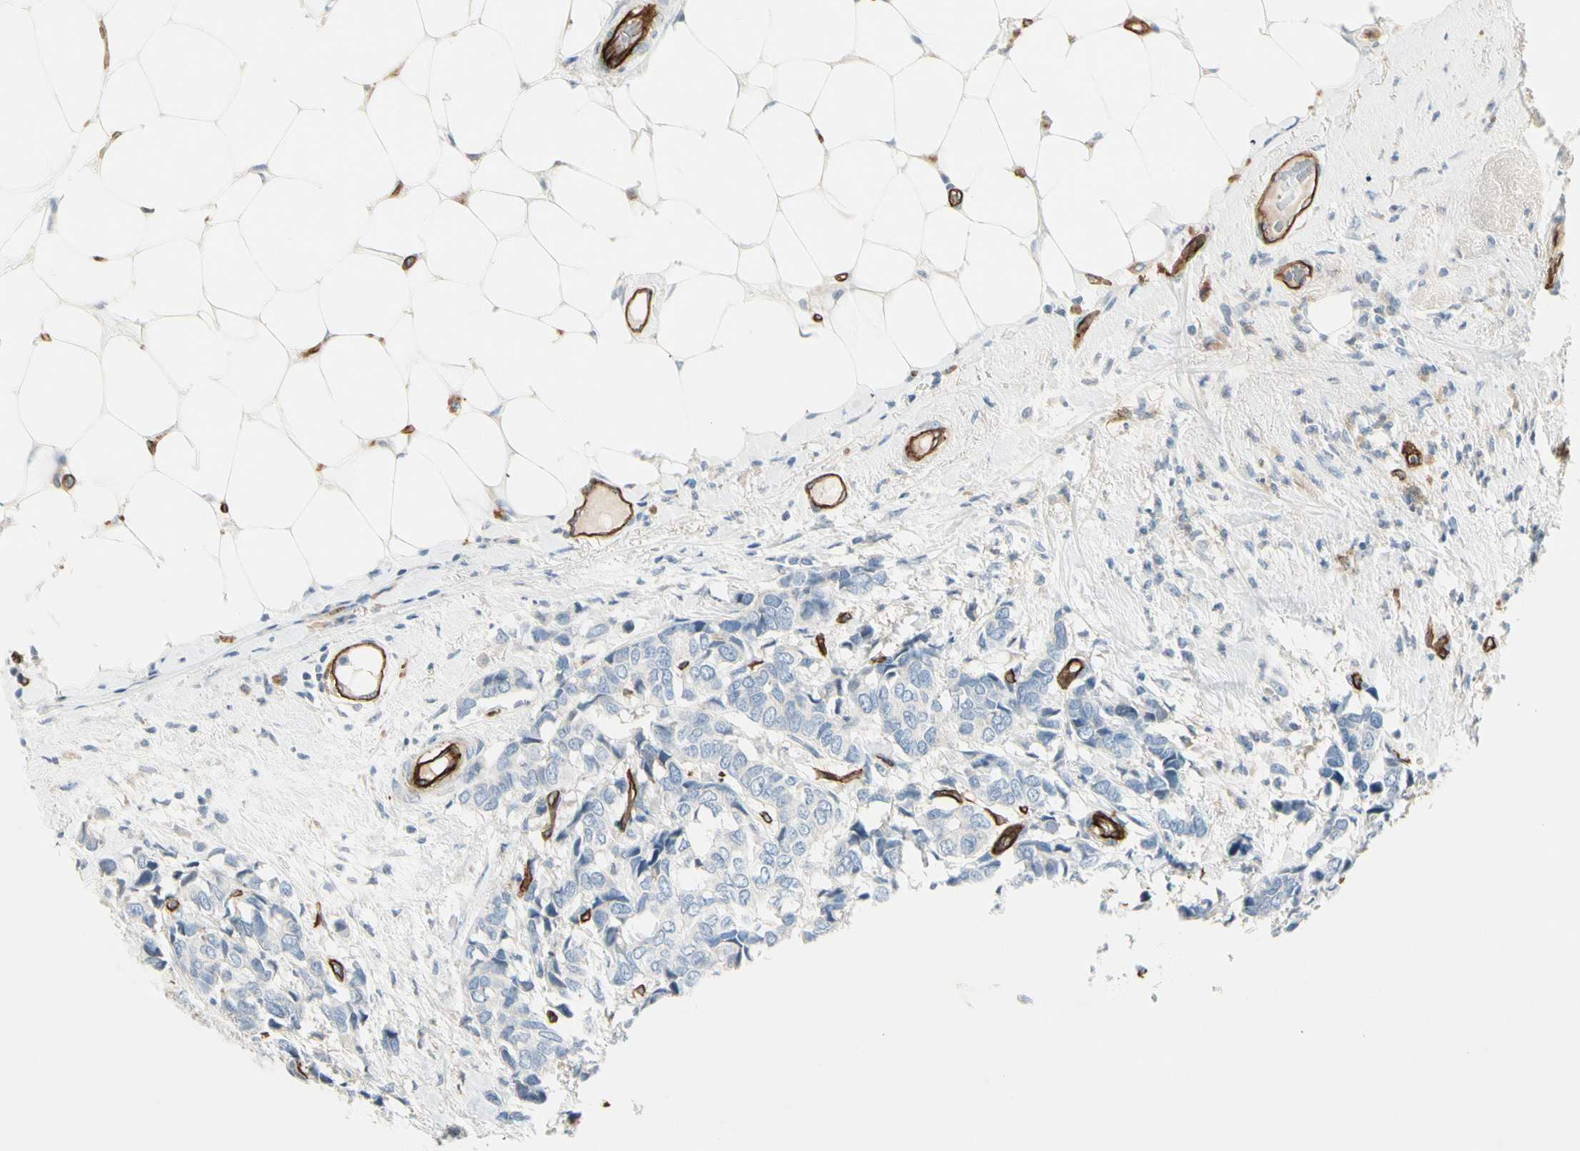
{"staining": {"intensity": "negative", "quantity": "none", "location": "none"}, "tissue": "breast cancer", "cell_type": "Tumor cells", "image_type": "cancer", "snomed": [{"axis": "morphology", "description": "Duct carcinoma"}, {"axis": "topography", "description": "Breast"}], "caption": "An IHC image of breast cancer is shown. There is no staining in tumor cells of breast cancer.", "gene": "CD93", "patient": {"sex": "female", "age": 87}}